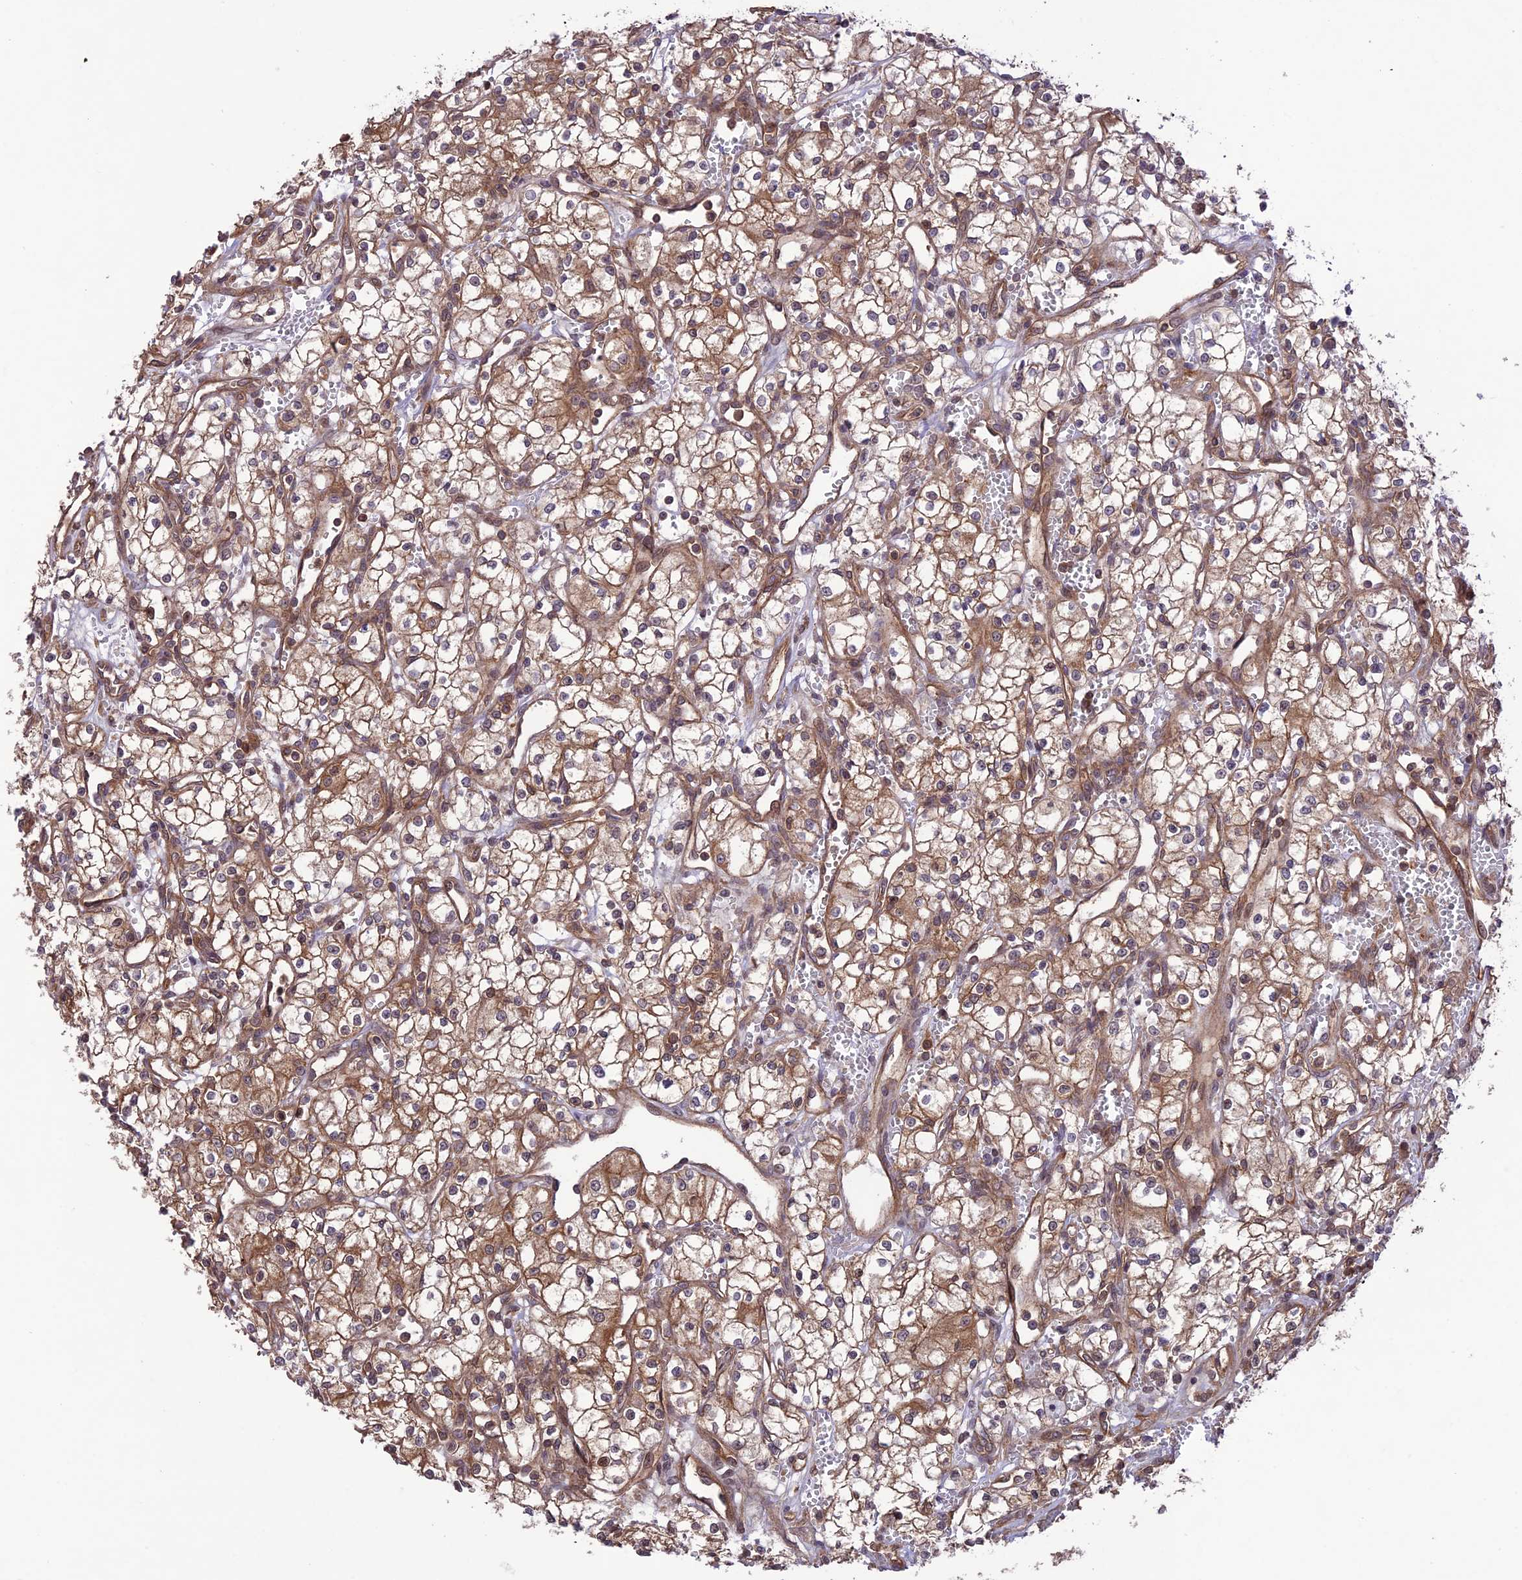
{"staining": {"intensity": "moderate", "quantity": "25%-75%", "location": "cytoplasmic/membranous"}, "tissue": "renal cancer", "cell_type": "Tumor cells", "image_type": "cancer", "snomed": [{"axis": "morphology", "description": "Adenocarcinoma, NOS"}, {"axis": "topography", "description": "Kidney"}], "caption": "Renal adenocarcinoma stained with a protein marker reveals moderate staining in tumor cells.", "gene": "FCHSD1", "patient": {"sex": "male", "age": 59}}